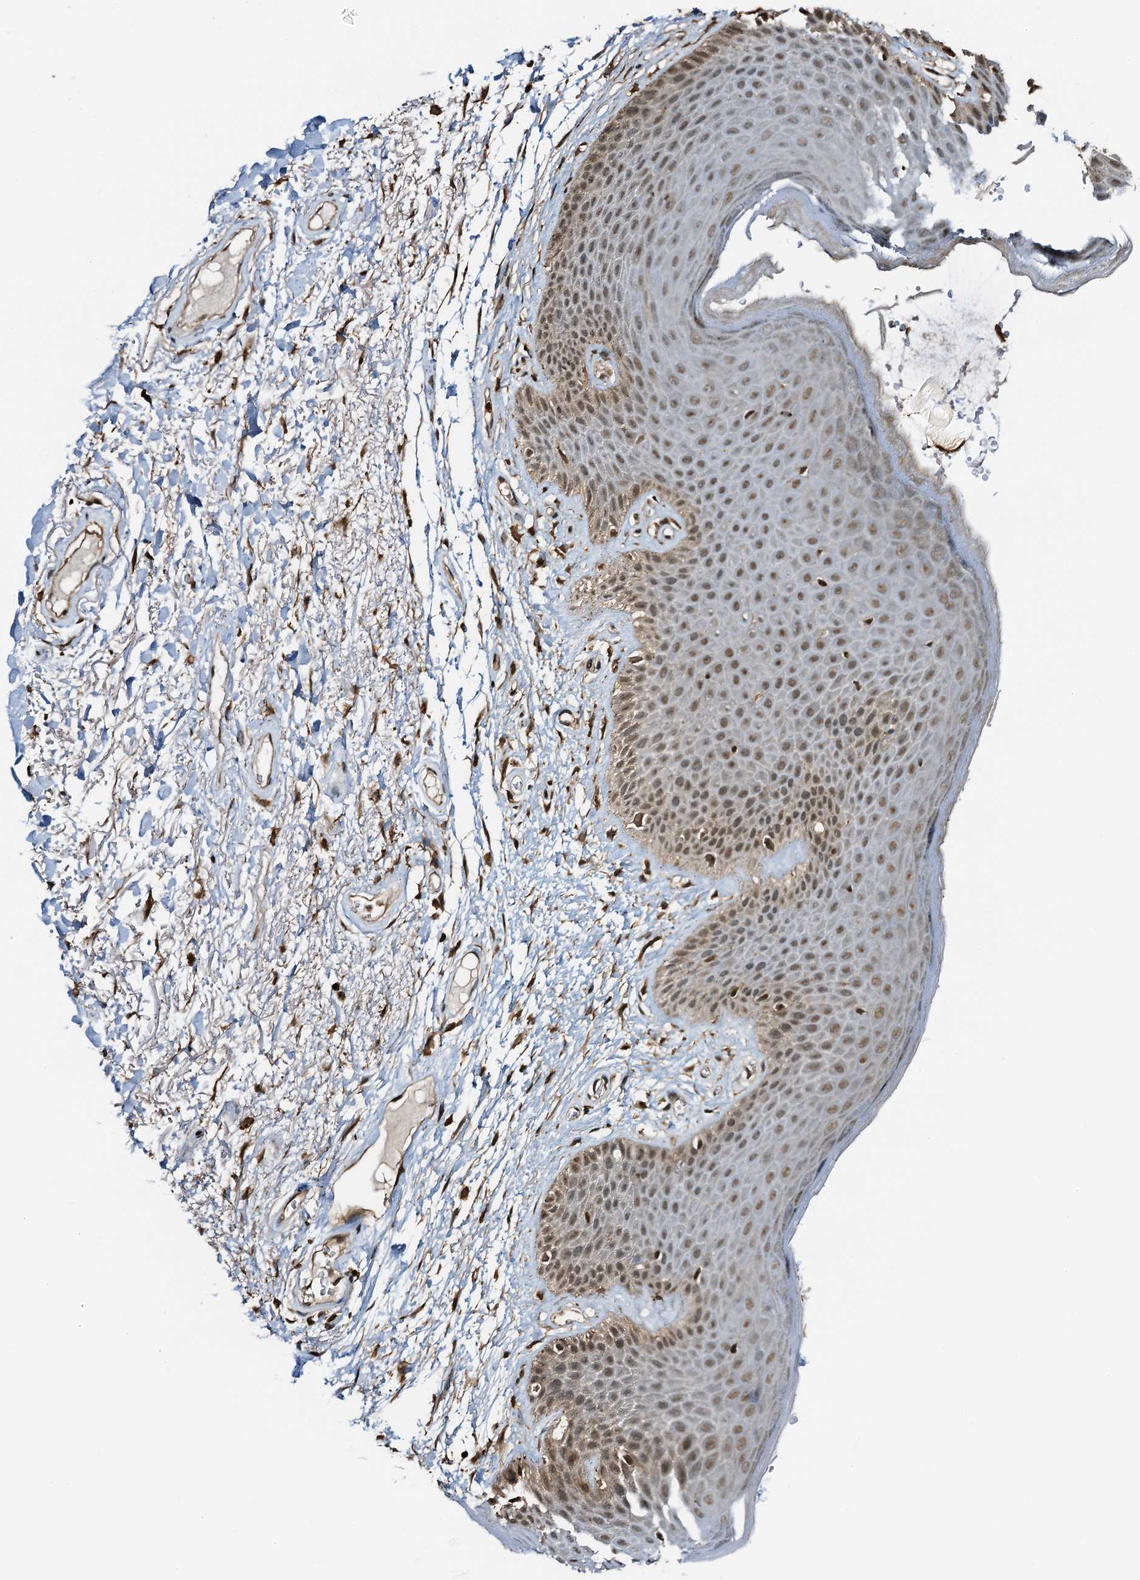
{"staining": {"intensity": "moderate", "quantity": "<25%", "location": "cytoplasmic/membranous,nuclear"}, "tissue": "skin", "cell_type": "Epidermal cells", "image_type": "normal", "snomed": [{"axis": "morphology", "description": "Normal tissue, NOS"}, {"axis": "topography", "description": "Anal"}], "caption": "The micrograph shows staining of benign skin, revealing moderate cytoplasmic/membranous,nuclear protein expression (brown color) within epidermal cells. The protein is shown in brown color, while the nuclei are stained blue.", "gene": "ZNF609", "patient": {"sex": "male", "age": 74}}